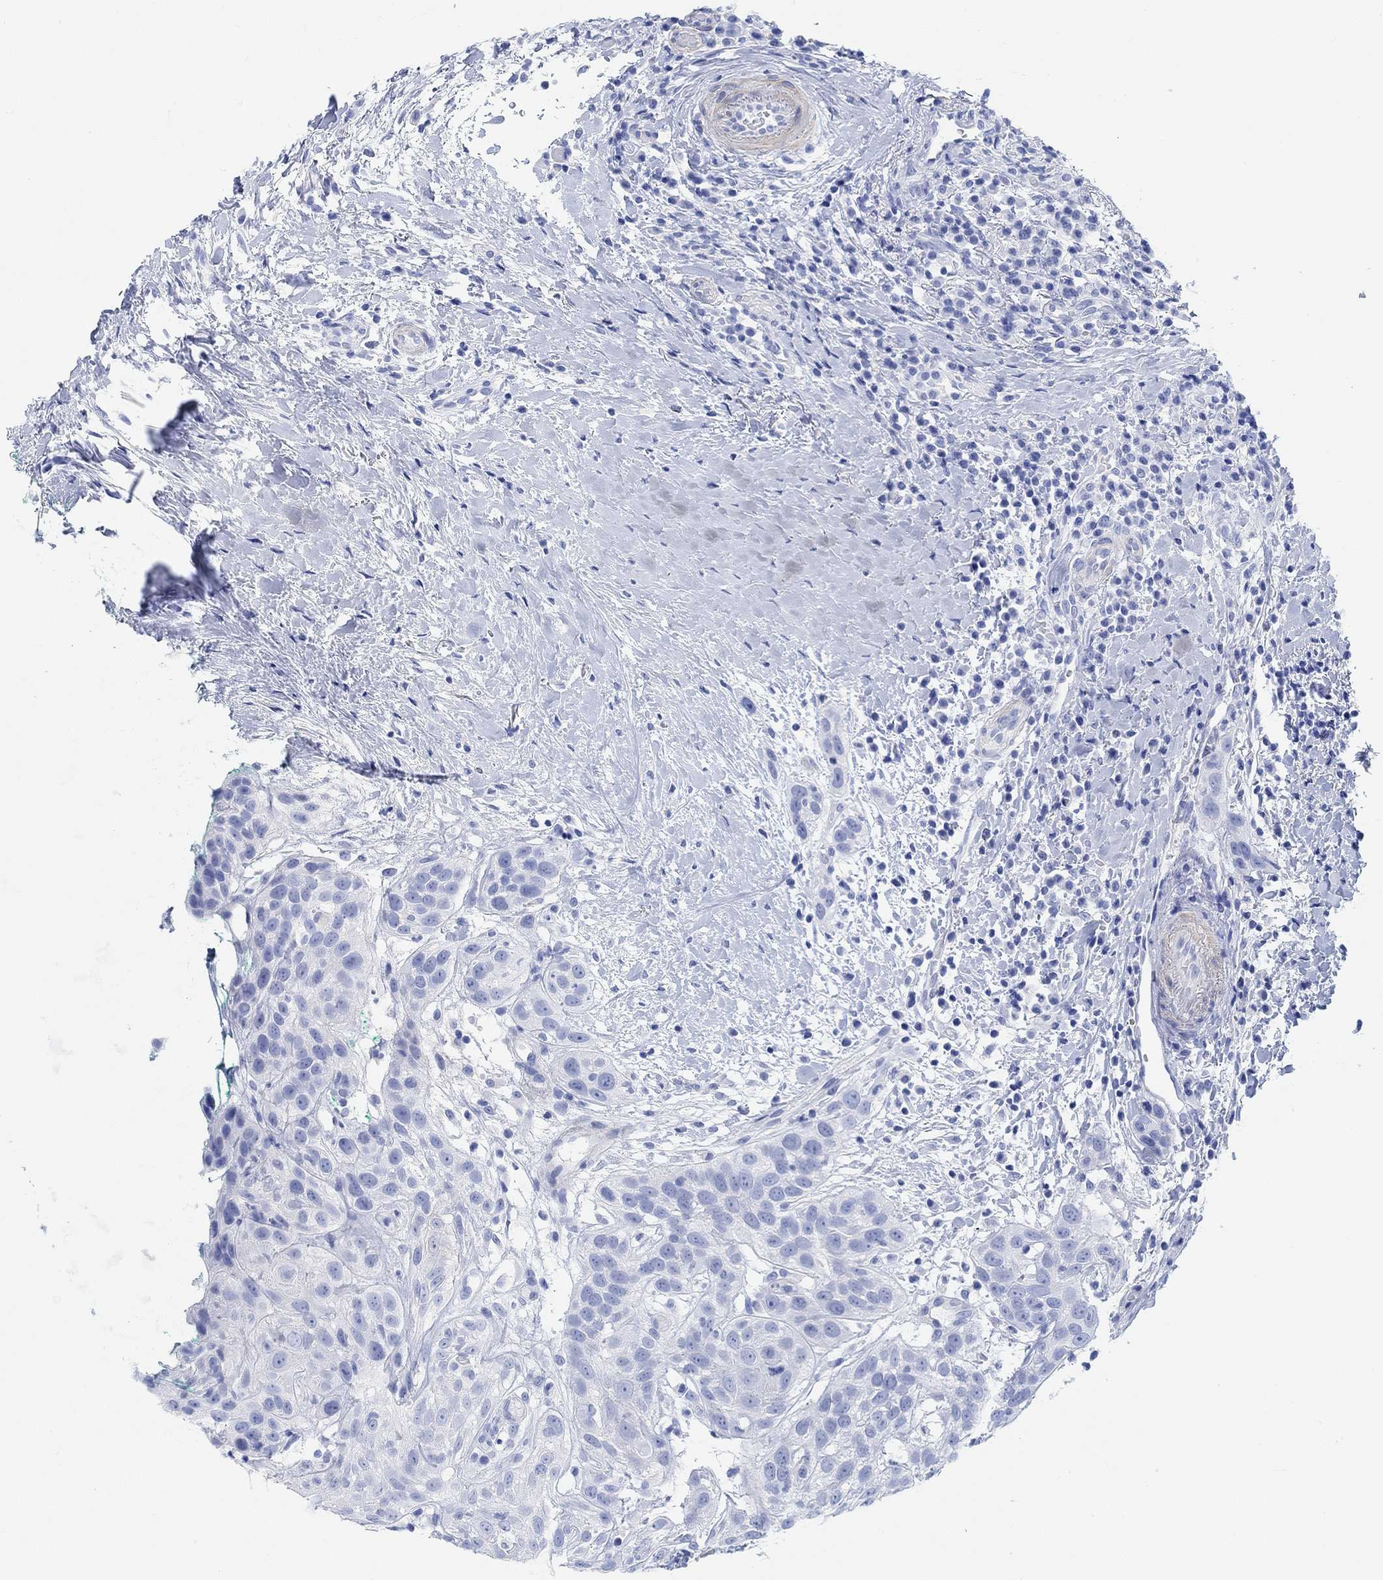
{"staining": {"intensity": "negative", "quantity": "none", "location": "none"}, "tissue": "head and neck cancer", "cell_type": "Tumor cells", "image_type": "cancer", "snomed": [{"axis": "morphology", "description": "Normal tissue, NOS"}, {"axis": "morphology", "description": "Squamous cell carcinoma, NOS"}, {"axis": "topography", "description": "Oral tissue"}, {"axis": "topography", "description": "Salivary gland"}, {"axis": "topography", "description": "Head-Neck"}], "caption": "Immunohistochemistry of head and neck cancer exhibits no staining in tumor cells. Brightfield microscopy of immunohistochemistry (IHC) stained with DAB (3,3'-diaminobenzidine) (brown) and hematoxylin (blue), captured at high magnification.", "gene": "ANKRD33", "patient": {"sex": "female", "age": 62}}